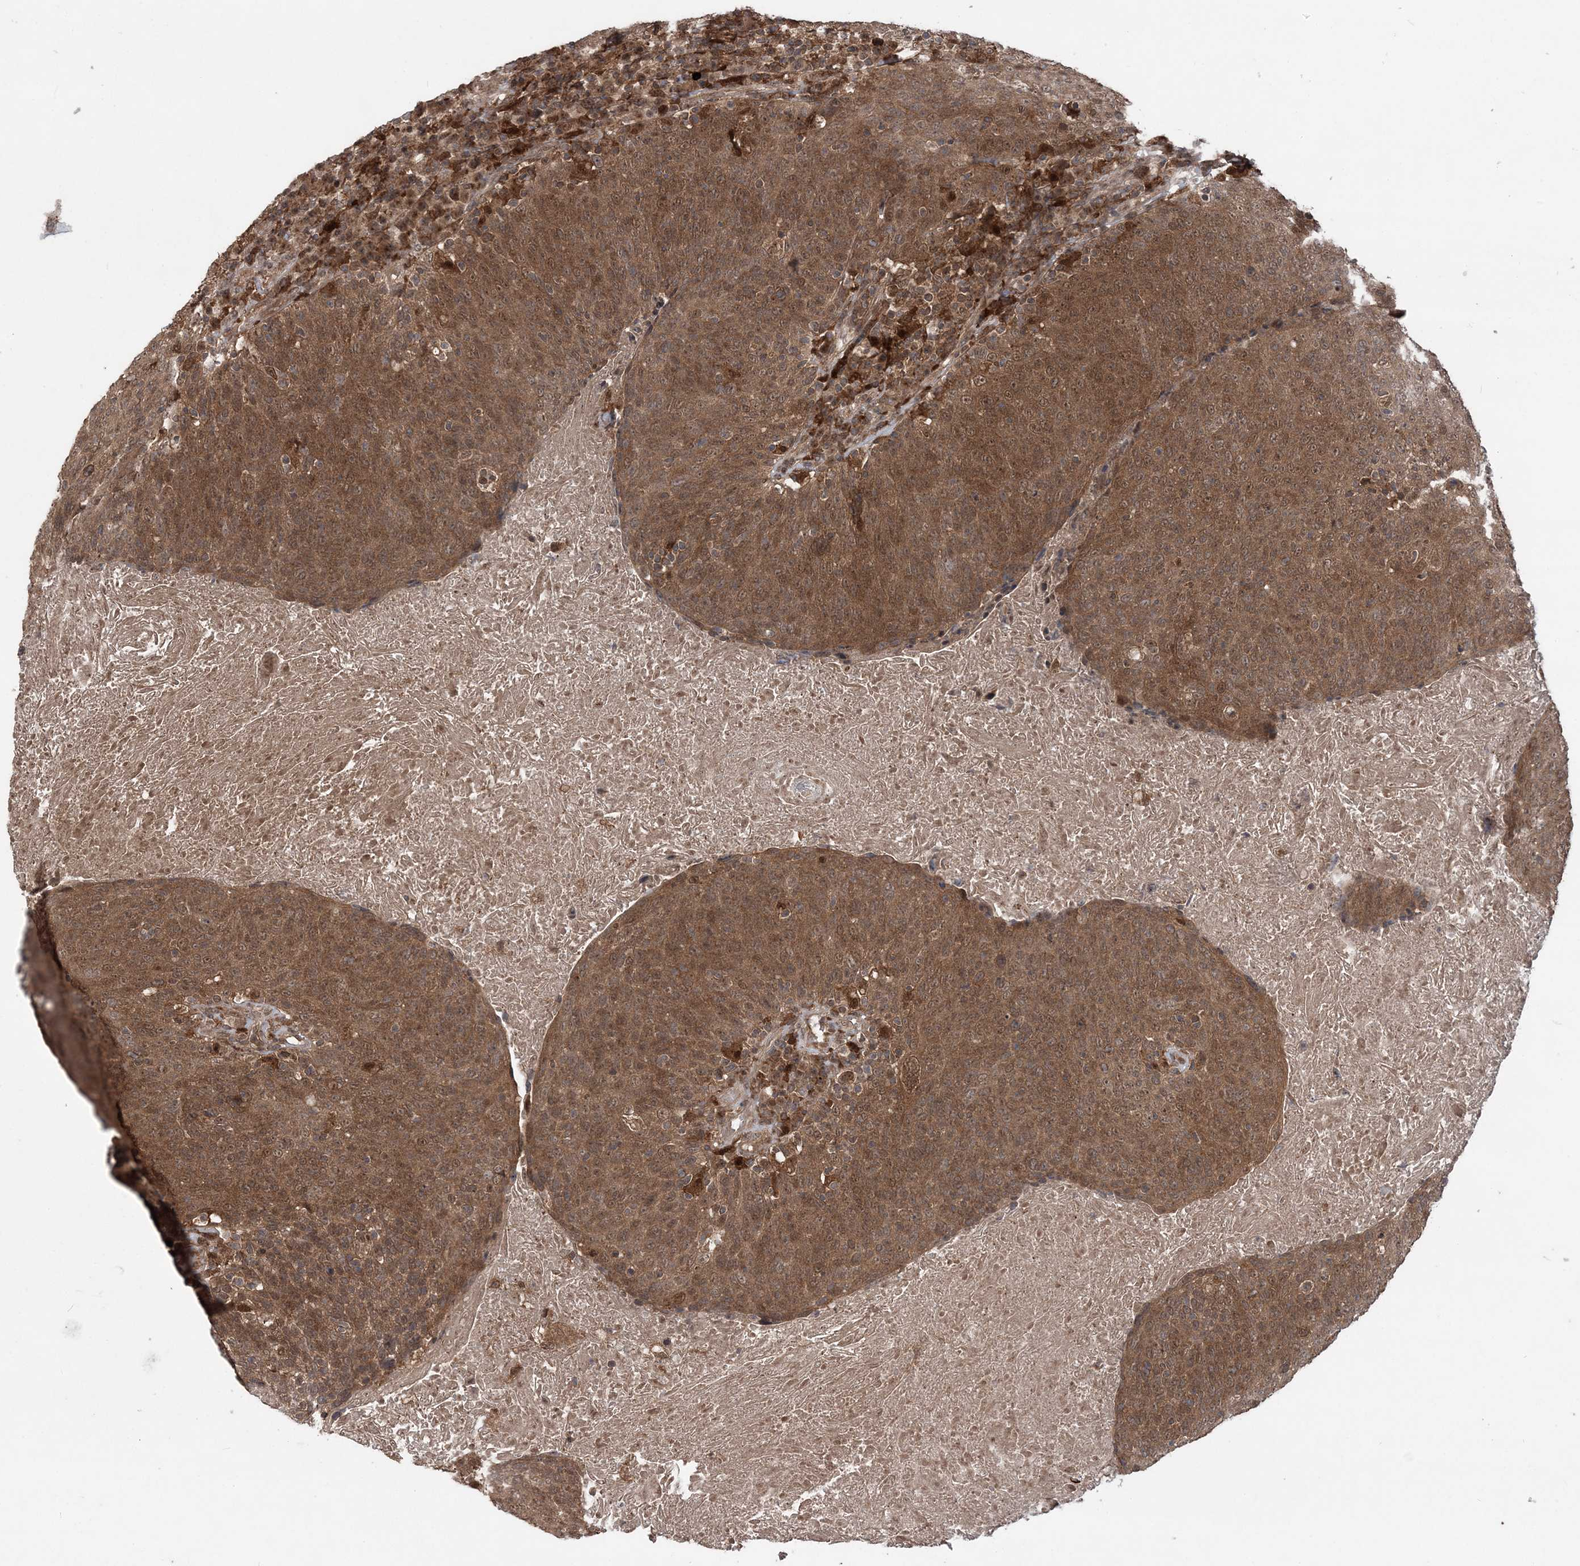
{"staining": {"intensity": "strong", "quantity": ">75%", "location": "cytoplasmic/membranous"}, "tissue": "head and neck cancer", "cell_type": "Tumor cells", "image_type": "cancer", "snomed": [{"axis": "morphology", "description": "Squamous cell carcinoma, NOS"}, {"axis": "morphology", "description": "Squamous cell carcinoma, metastatic, NOS"}, {"axis": "topography", "description": "Lymph node"}, {"axis": "topography", "description": "Head-Neck"}], "caption": "Brown immunohistochemical staining in human head and neck metastatic squamous cell carcinoma demonstrates strong cytoplasmic/membranous positivity in approximately >75% of tumor cells.", "gene": "LACC1", "patient": {"sex": "male", "age": 62}}